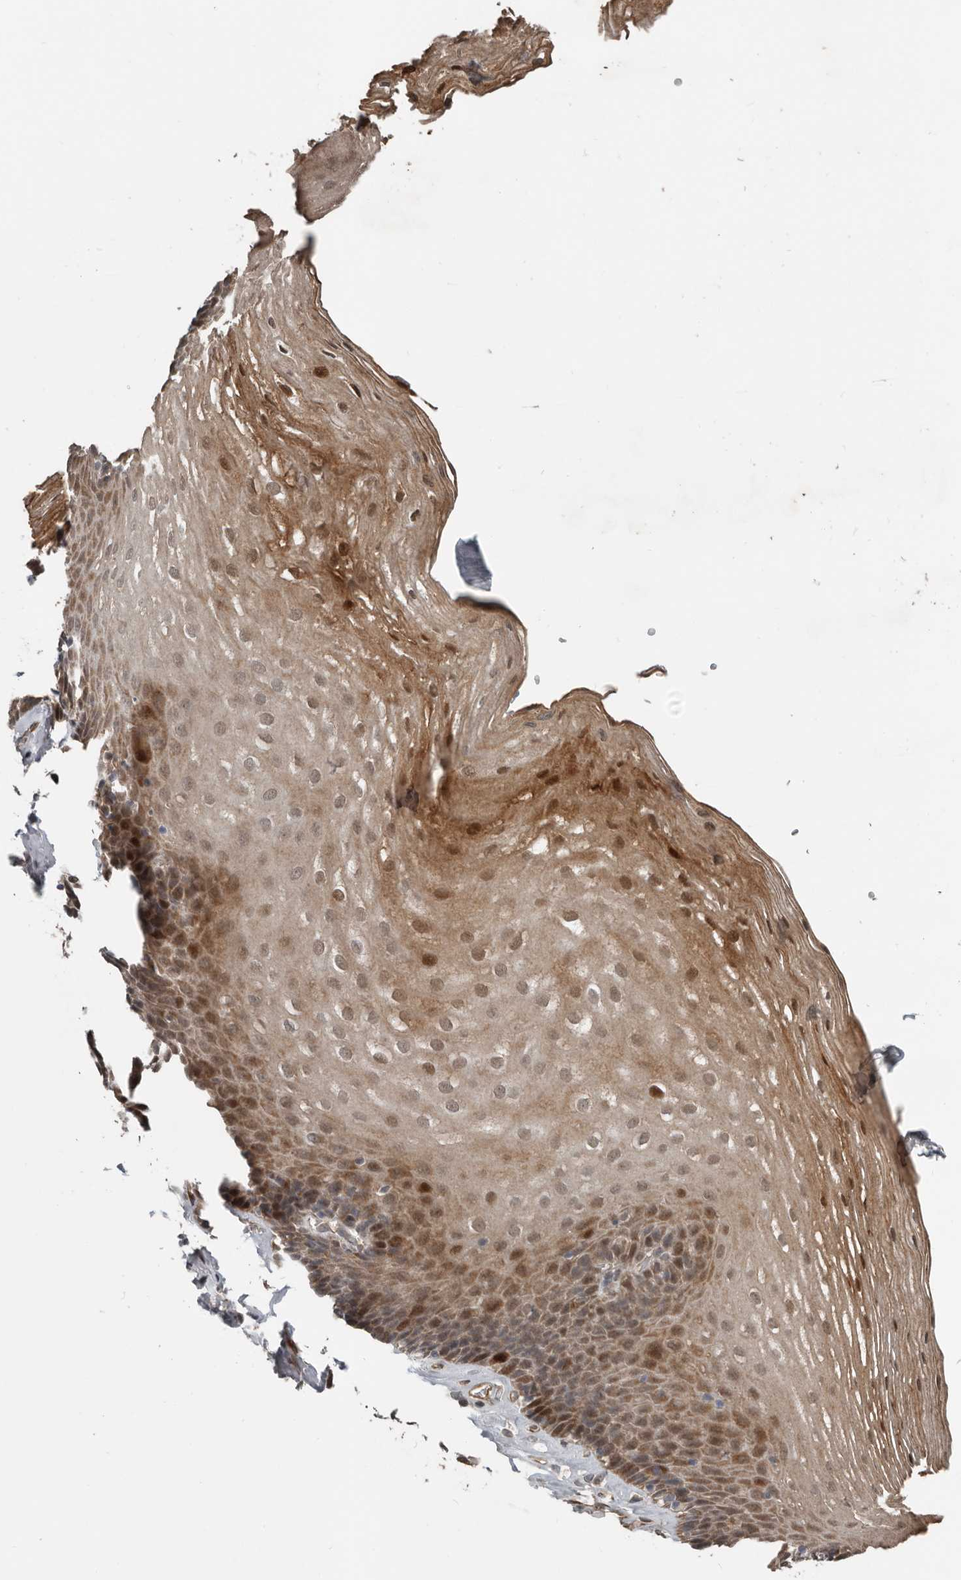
{"staining": {"intensity": "moderate", "quantity": ">75%", "location": "cytoplasmic/membranous,nuclear"}, "tissue": "esophagus", "cell_type": "Squamous epithelial cells", "image_type": "normal", "snomed": [{"axis": "morphology", "description": "Normal tissue, NOS"}, {"axis": "topography", "description": "Esophagus"}], "caption": "DAB immunohistochemical staining of unremarkable human esophagus exhibits moderate cytoplasmic/membranous,nuclear protein staining in approximately >75% of squamous epithelial cells. (DAB IHC with brightfield microscopy, high magnification).", "gene": "YOD1", "patient": {"sex": "female", "age": 66}}